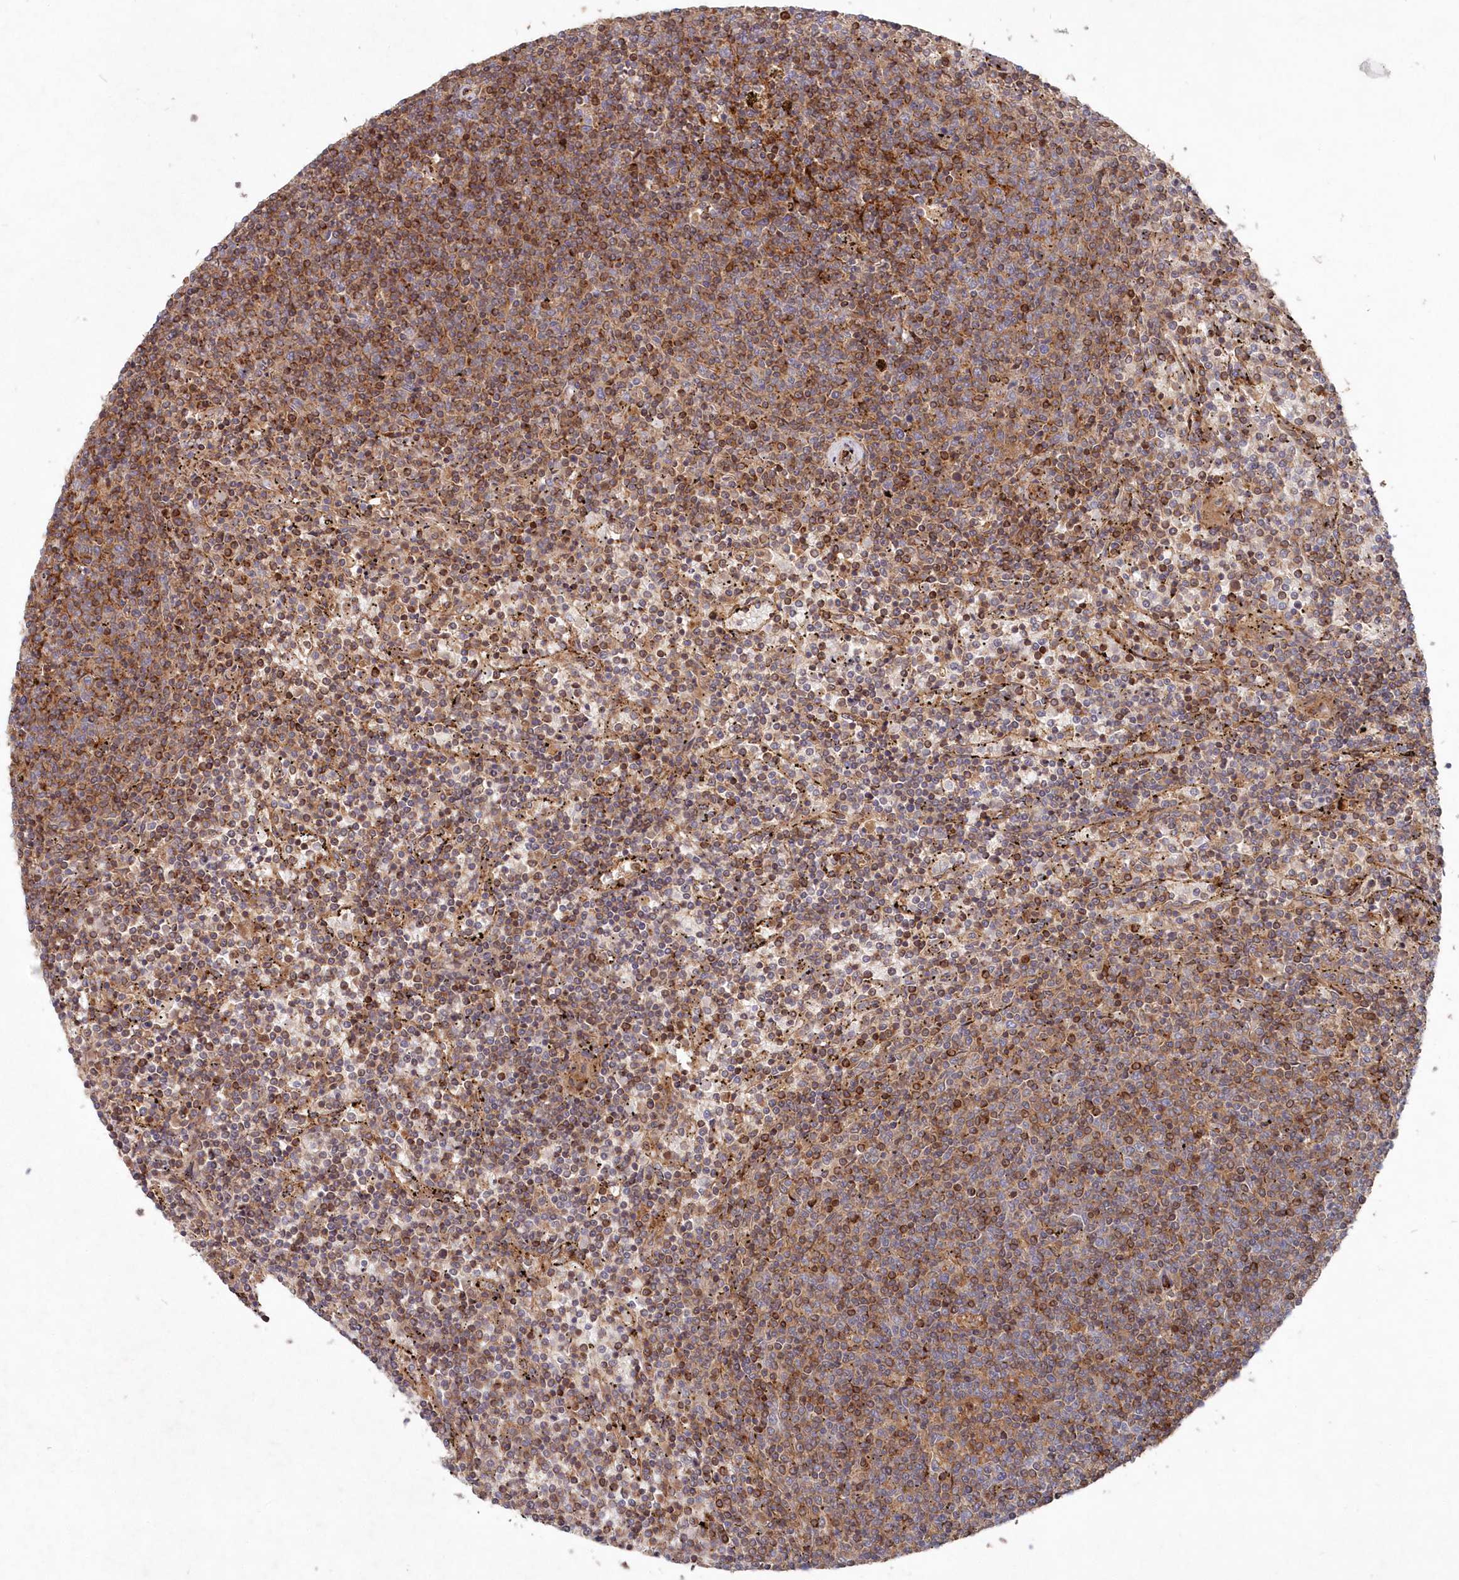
{"staining": {"intensity": "moderate", "quantity": ">75%", "location": "cytoplasmic/membranous"}, "tissue": "lymphoma", "cell_type": "Tumor cells", "image_type": "cancer", "snomed": [{"axis": "morphology", "description": "Malignant lymphoma, non-Hodgkin's type, Low grade"}, {"axis": "topography", "description": "Spleen"}], "caption": "Immunohistochemical staining of lymphoma demonstrates moderate cytoplasmic/membranous protein positivity in about >75% of tumor cells.", "gene": "ABHD14B", "patient": {"sex": "female", "age": 50}}